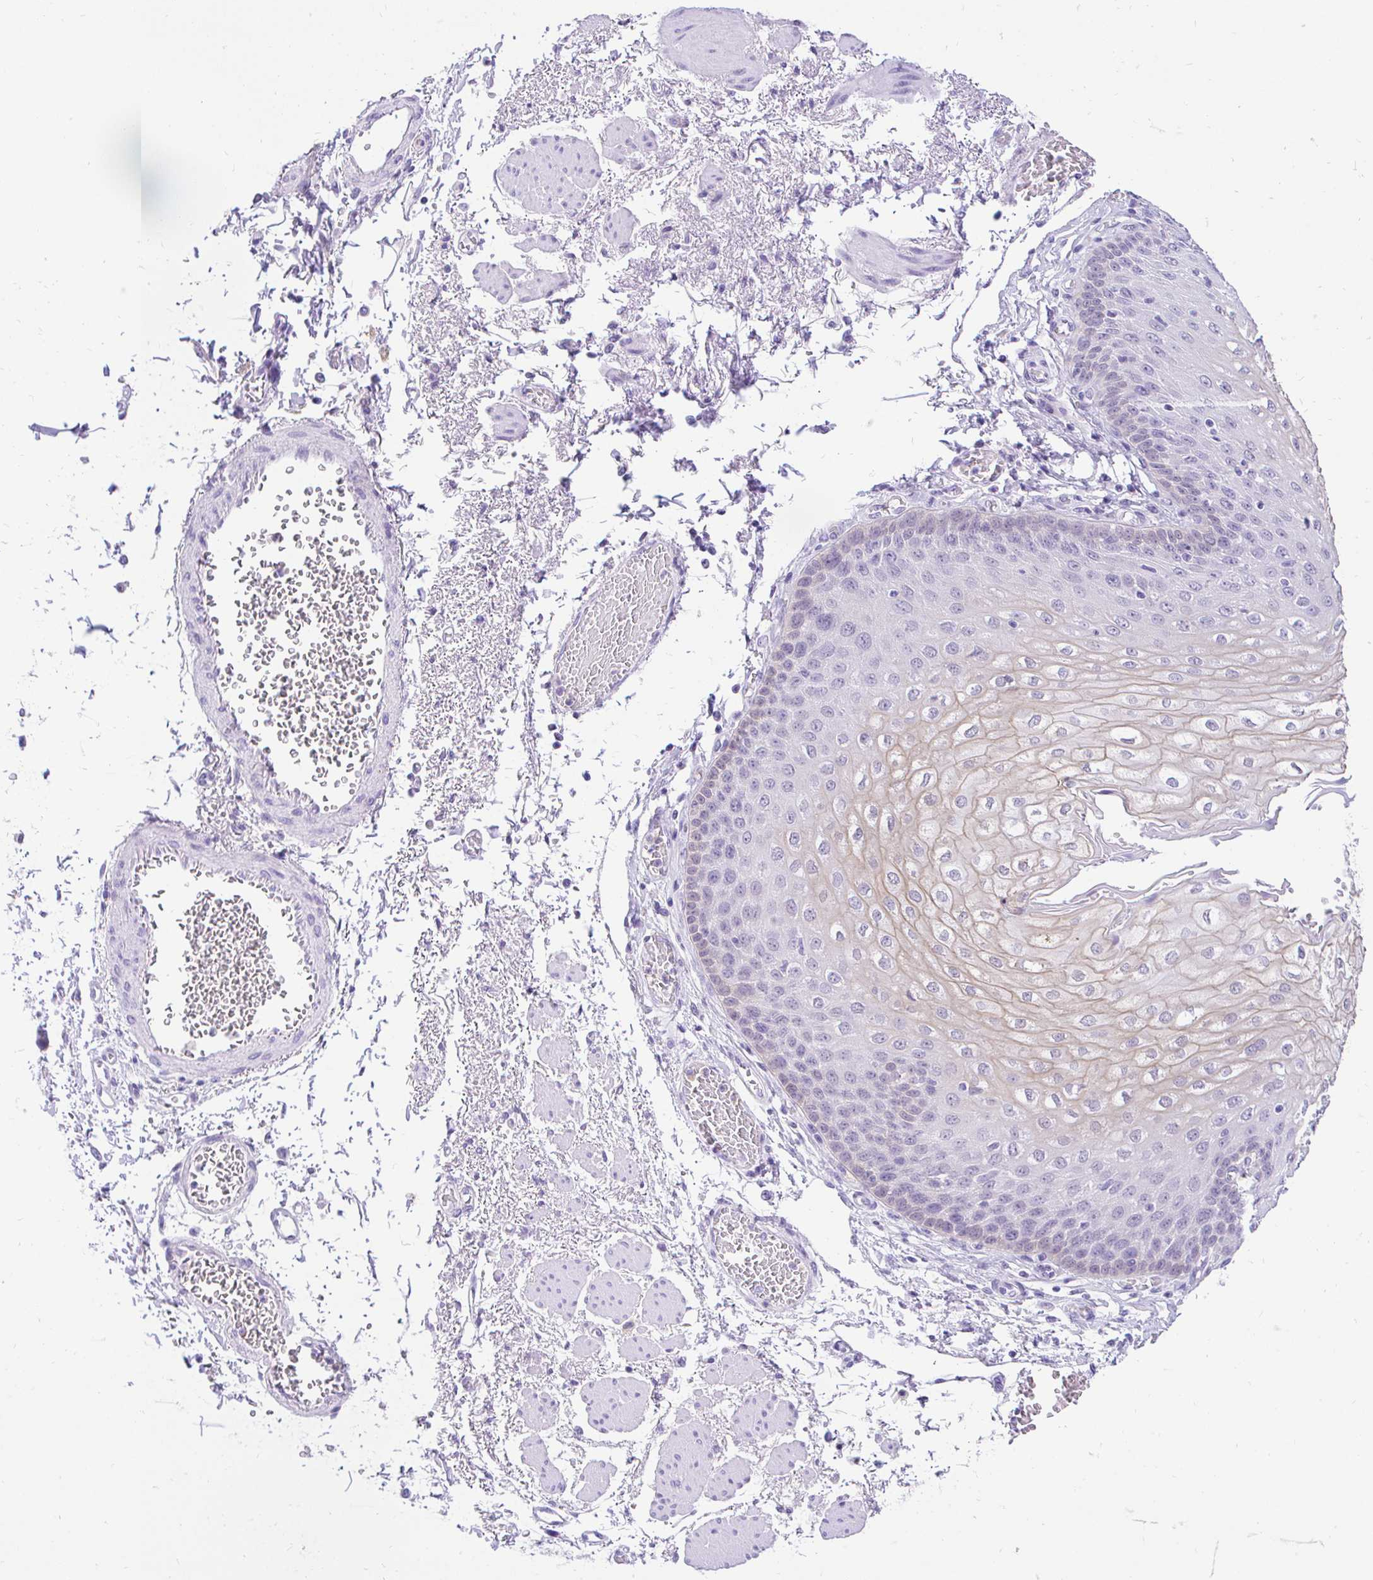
{"staining": {"intensity": "weak", "quantity": "<25%", "location": "cytoplasmic/membranous"}, "tissue": "esophagus", "cell_type": "Squamous epithelial cells", "image_type": "normal", "snomed": [{"axis": "morphology", "description": "Normal tissue, NOS"}, {"axis": "morphology", "description": "Adenocarcinoma, NOS"}, {"axis": "topography", "description": "Esophagus"}], "caption": "The histopathology image reveals no significant expression in squamous epithelial cells of esophagus.", "gene": "FATE1", "patient": {"sex": "male", "age": 81}}